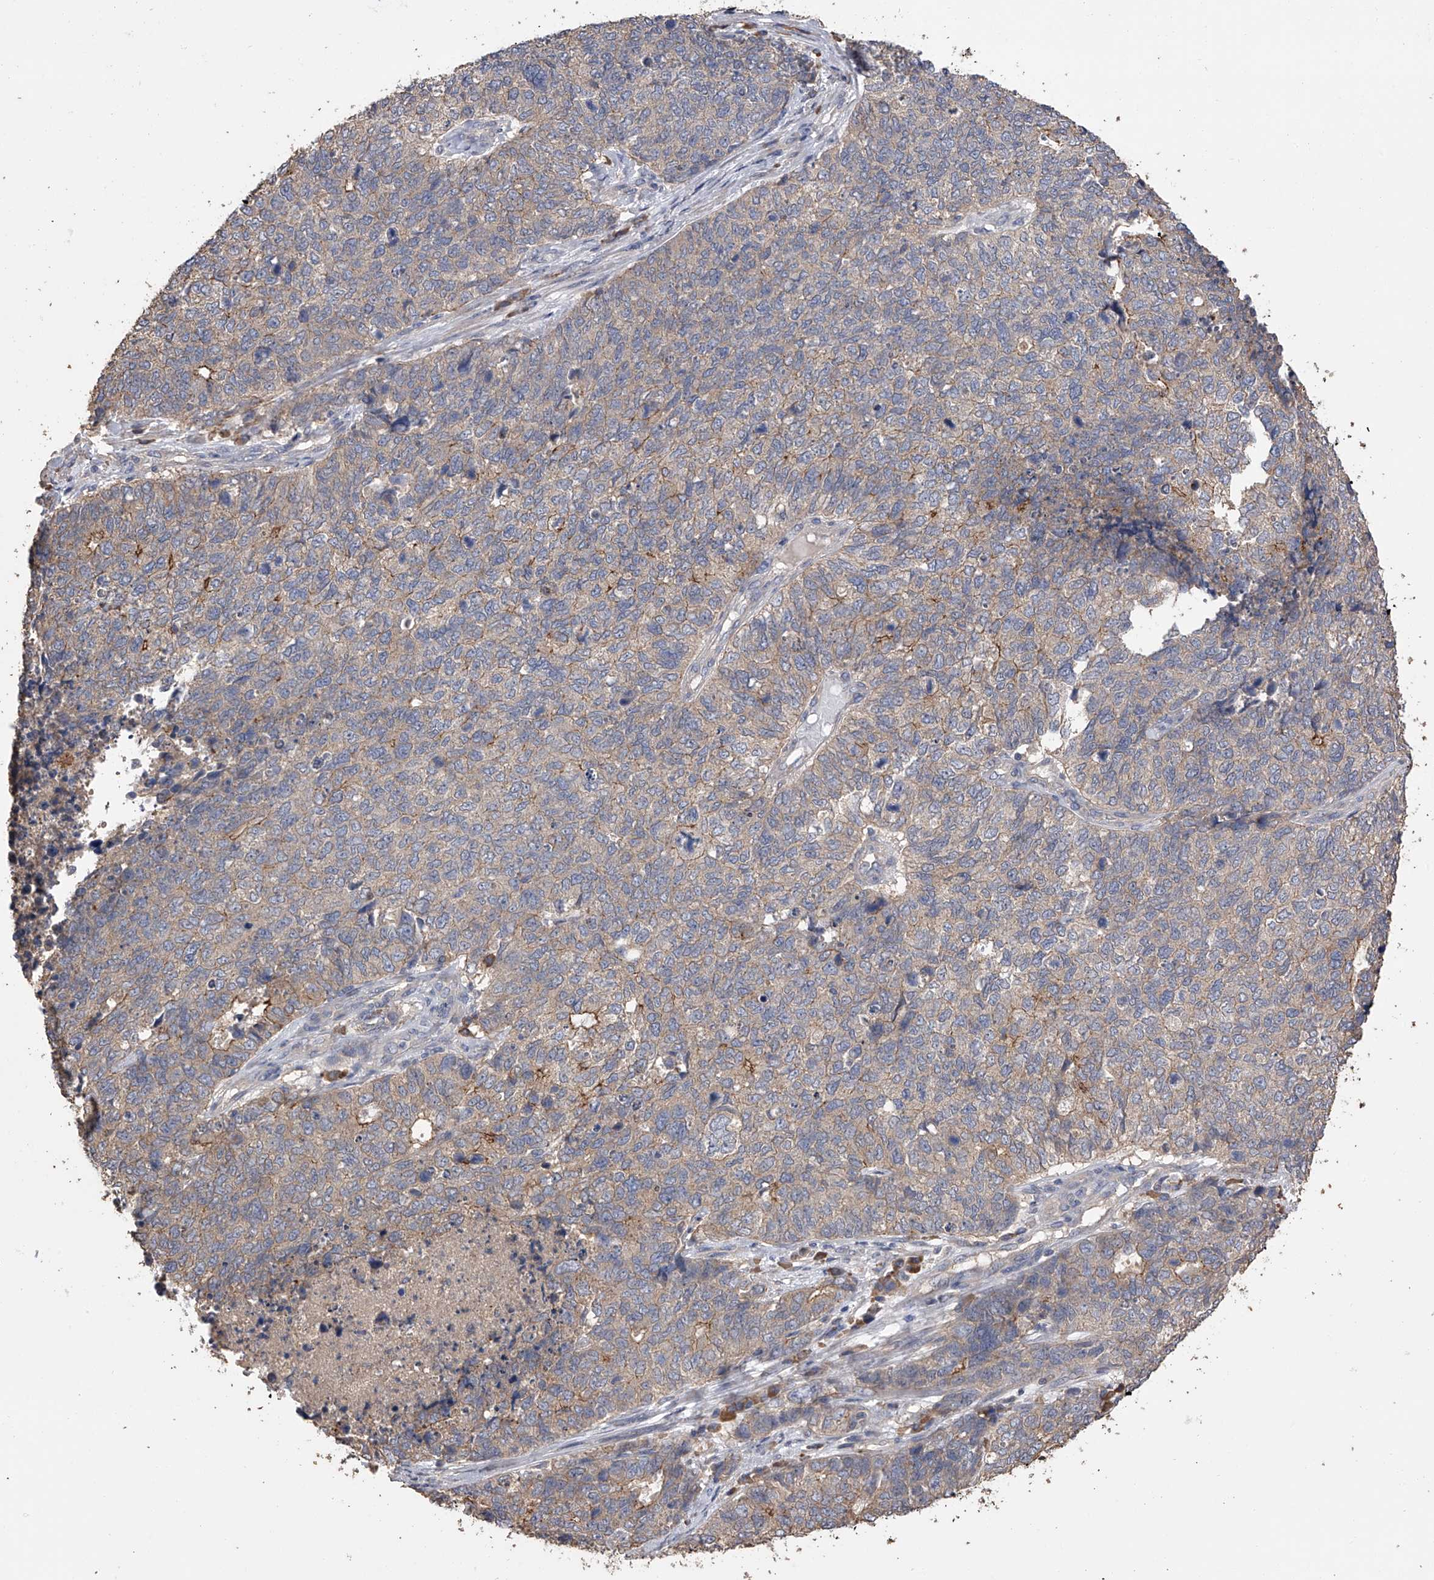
{"staining": {"intensity": "moderate", "quantity": "<25%", "location": "cytoplasmic/membranous"}, "tissue": "cervical cancer", "cell_type": "Tumor cells", "image_type": "cancer", "snomed": [{"axis": "morphology", "description": "Squamous cell carcinoma, NOS"}, {"axis": "topography", "description": "Cervix"}], "caption": "DAB (3,3'-diaminobenzidine) immunohistochemical staining of cervical cancer (squamous cell carcinoma) exhibits moderate cytoplasmic/membranous protein positivity in about <25% of tumor cells.", "gene": "ZNF343", "patient": {"sex": "female", "age": 63}}